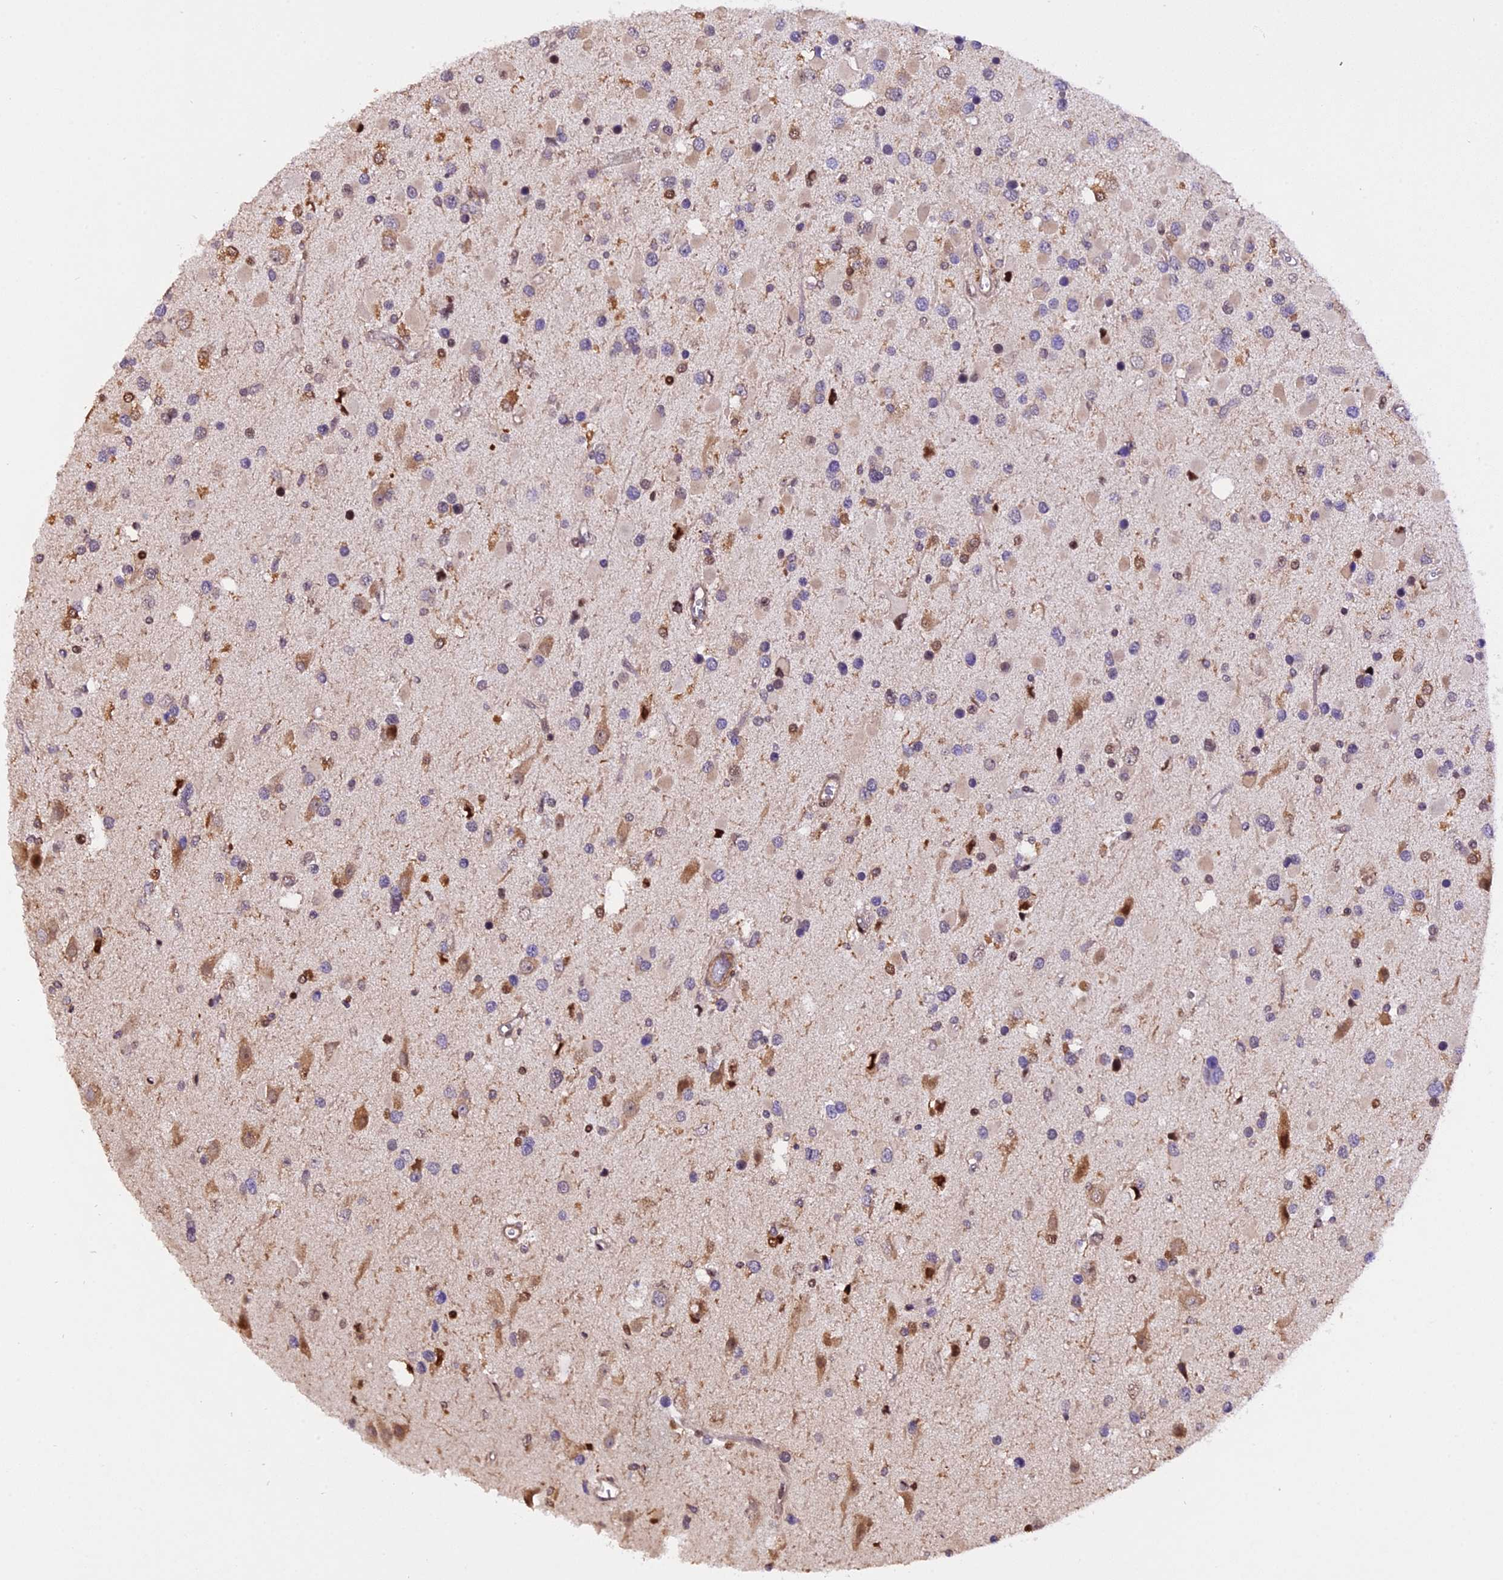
{"staining": {"intensity": "moderate", "quantity": "<25%", "location": "cytoplasmic/membranous,nuclear"}, "tissue": "glioma", "cell_type": "Tumor cells", "image_type": "cancer", "snomed": [{"axis": "morphology", "description": "Glioma, malignant, High grade"}, {"axis": "topography", "description": "Brain"}], "caption": "IHC staining of glioma, which shows low levels of moderate cytoplasmic/membranous and nuclear expression in about <25% of tumor cells indicating moderate cytoplasmic/membranous and nuclear protein expression. The staining was performed using DAB (brown) for protein detection and nuclei were counterstained in hematoxylin (blue).", "gene": "HERPUD1", "patient": {"sex": "male", "age": 53}}